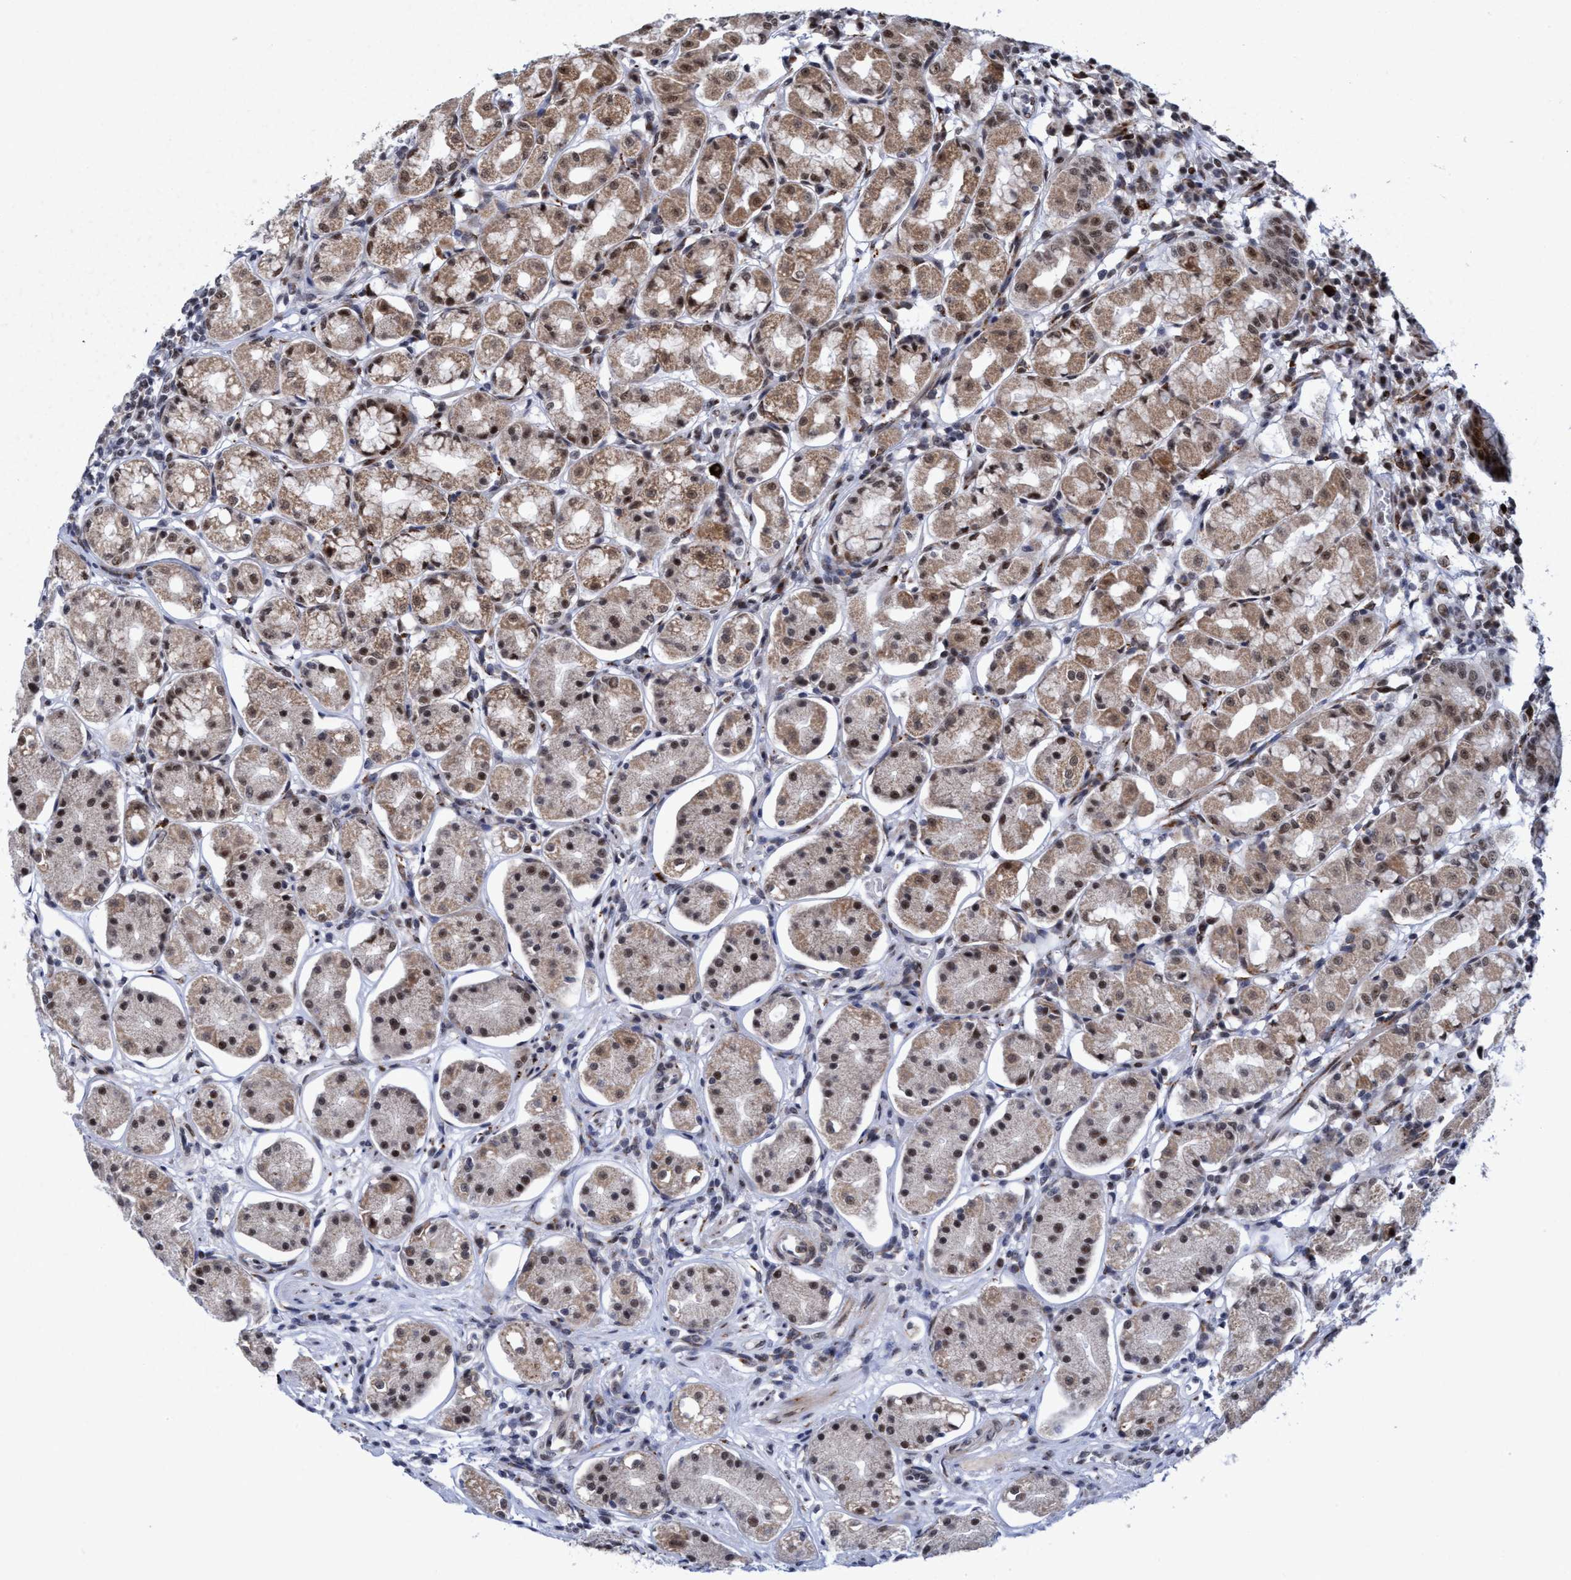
{"staining": {"intensity": "strong", "quantity": ">75%", "location": "cytoplasmic/membranous,nuclear"}, "tissue": "stomach", "cell_type": "Glandular cells", "image_type": "normal", "snomed": [{"axis": "morphology", "description": "Normal tissue, NOS"}, {"axis": "topography", "description": "Stomach"}, {"axis": "topography", "description": "Stomach, lower"}], "caption": "An immunohistochemistry (IHC) photomicrograph of unremarkable tissue is shown. Protein staining in brown highlights strong cytoplasmic/membranous,nuclear positivity in stomach within glandular cells.", "gene": "GLT6D1", "patient": {"sex": "female", "age": 56}}